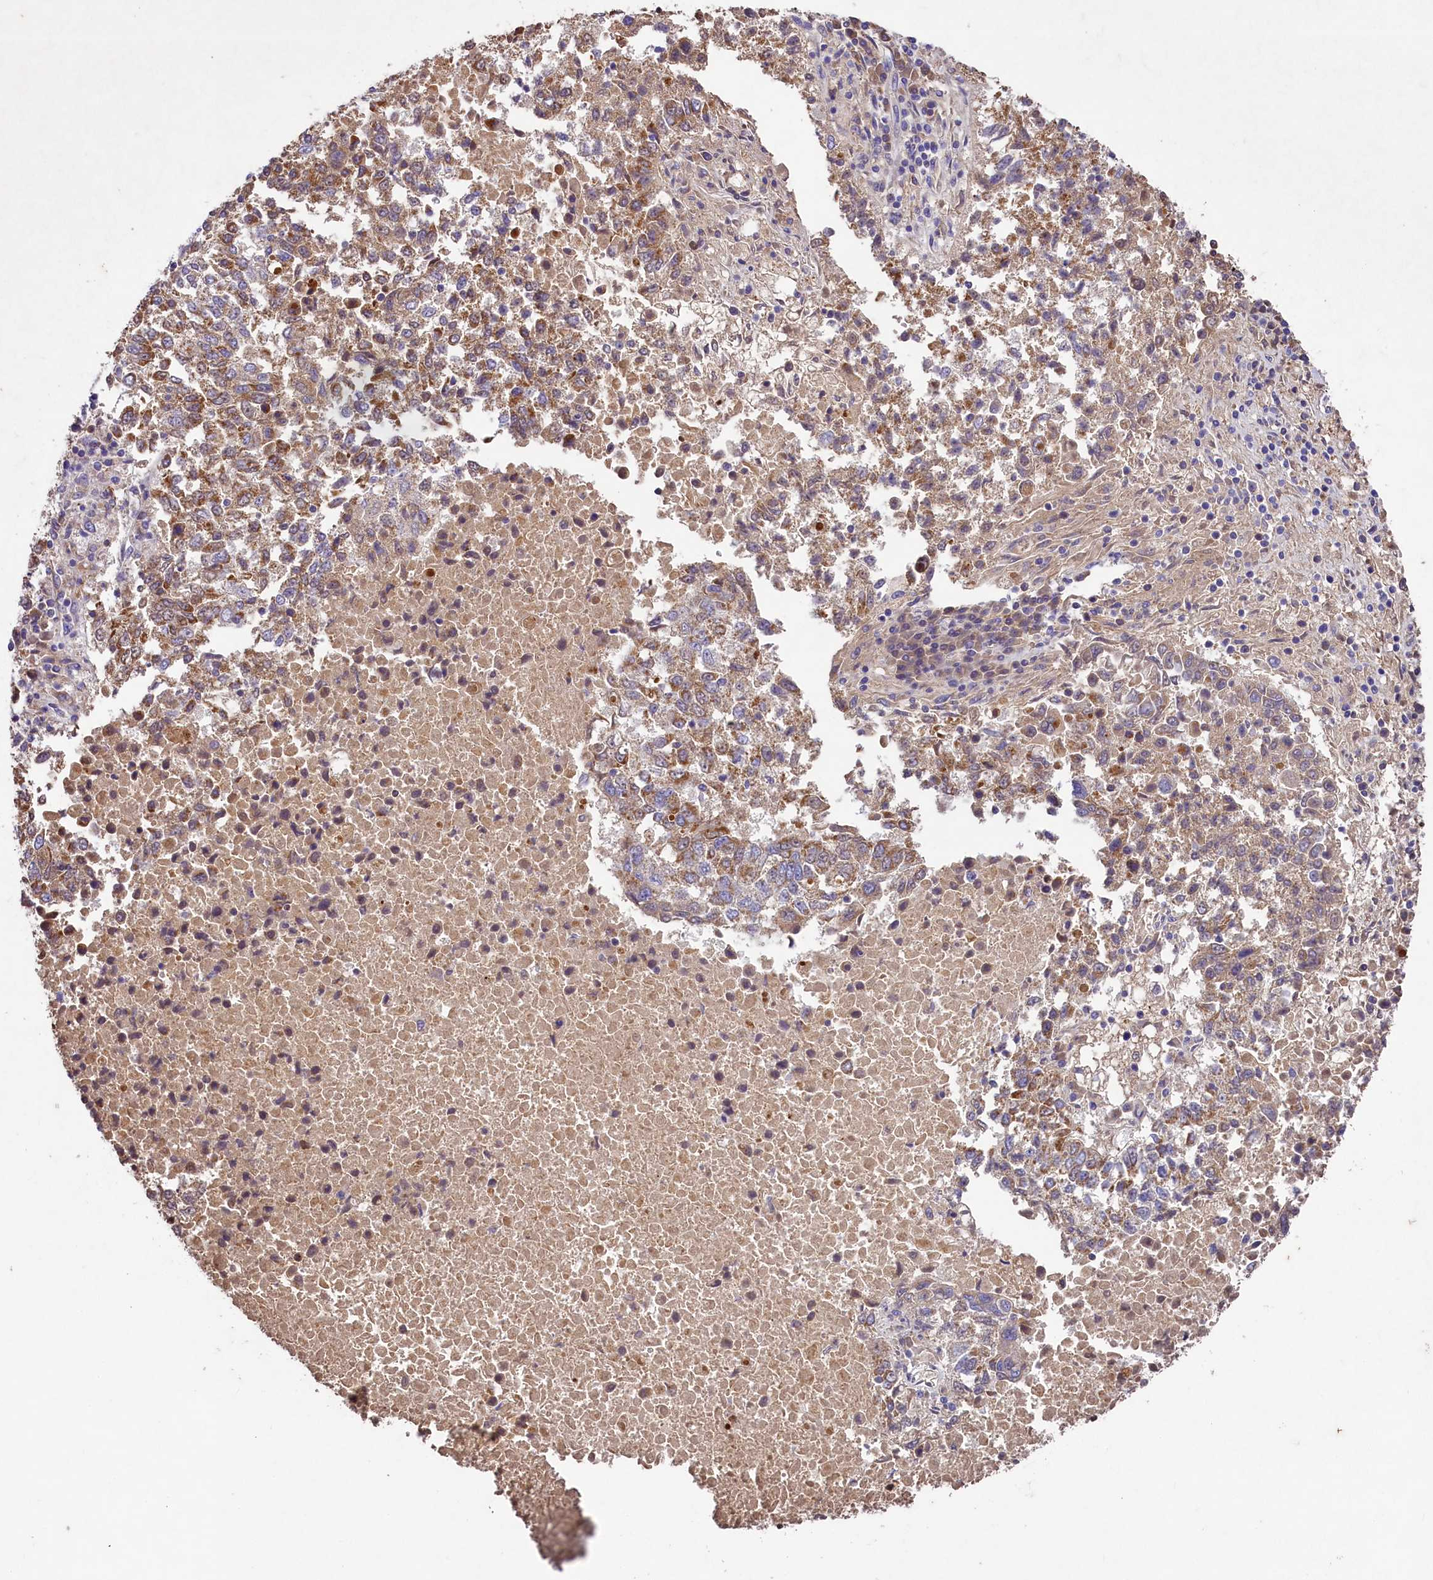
{"staining": {"intensity": "moderate", "quantity": ">75%", "location": "cytoplasmic/membranous"}, "tissue": "lung cancer", "cell_type": "Tumor cells", "image_type": "cancer", "snomed": [{"axis": "morphology", "description": "Squamous cell carcinoma, NOS"}, {"axis": "topography", "description": "Lung"}], "caption": "Protein staining of lung cancer tissue exhibits moderate cytoplasmic/membranous staining in approximately >75% of tumor cells. Nuclei are stained in blue.", "gene": "PMPCB", "patient": {"sex": "male", "age": 73}}